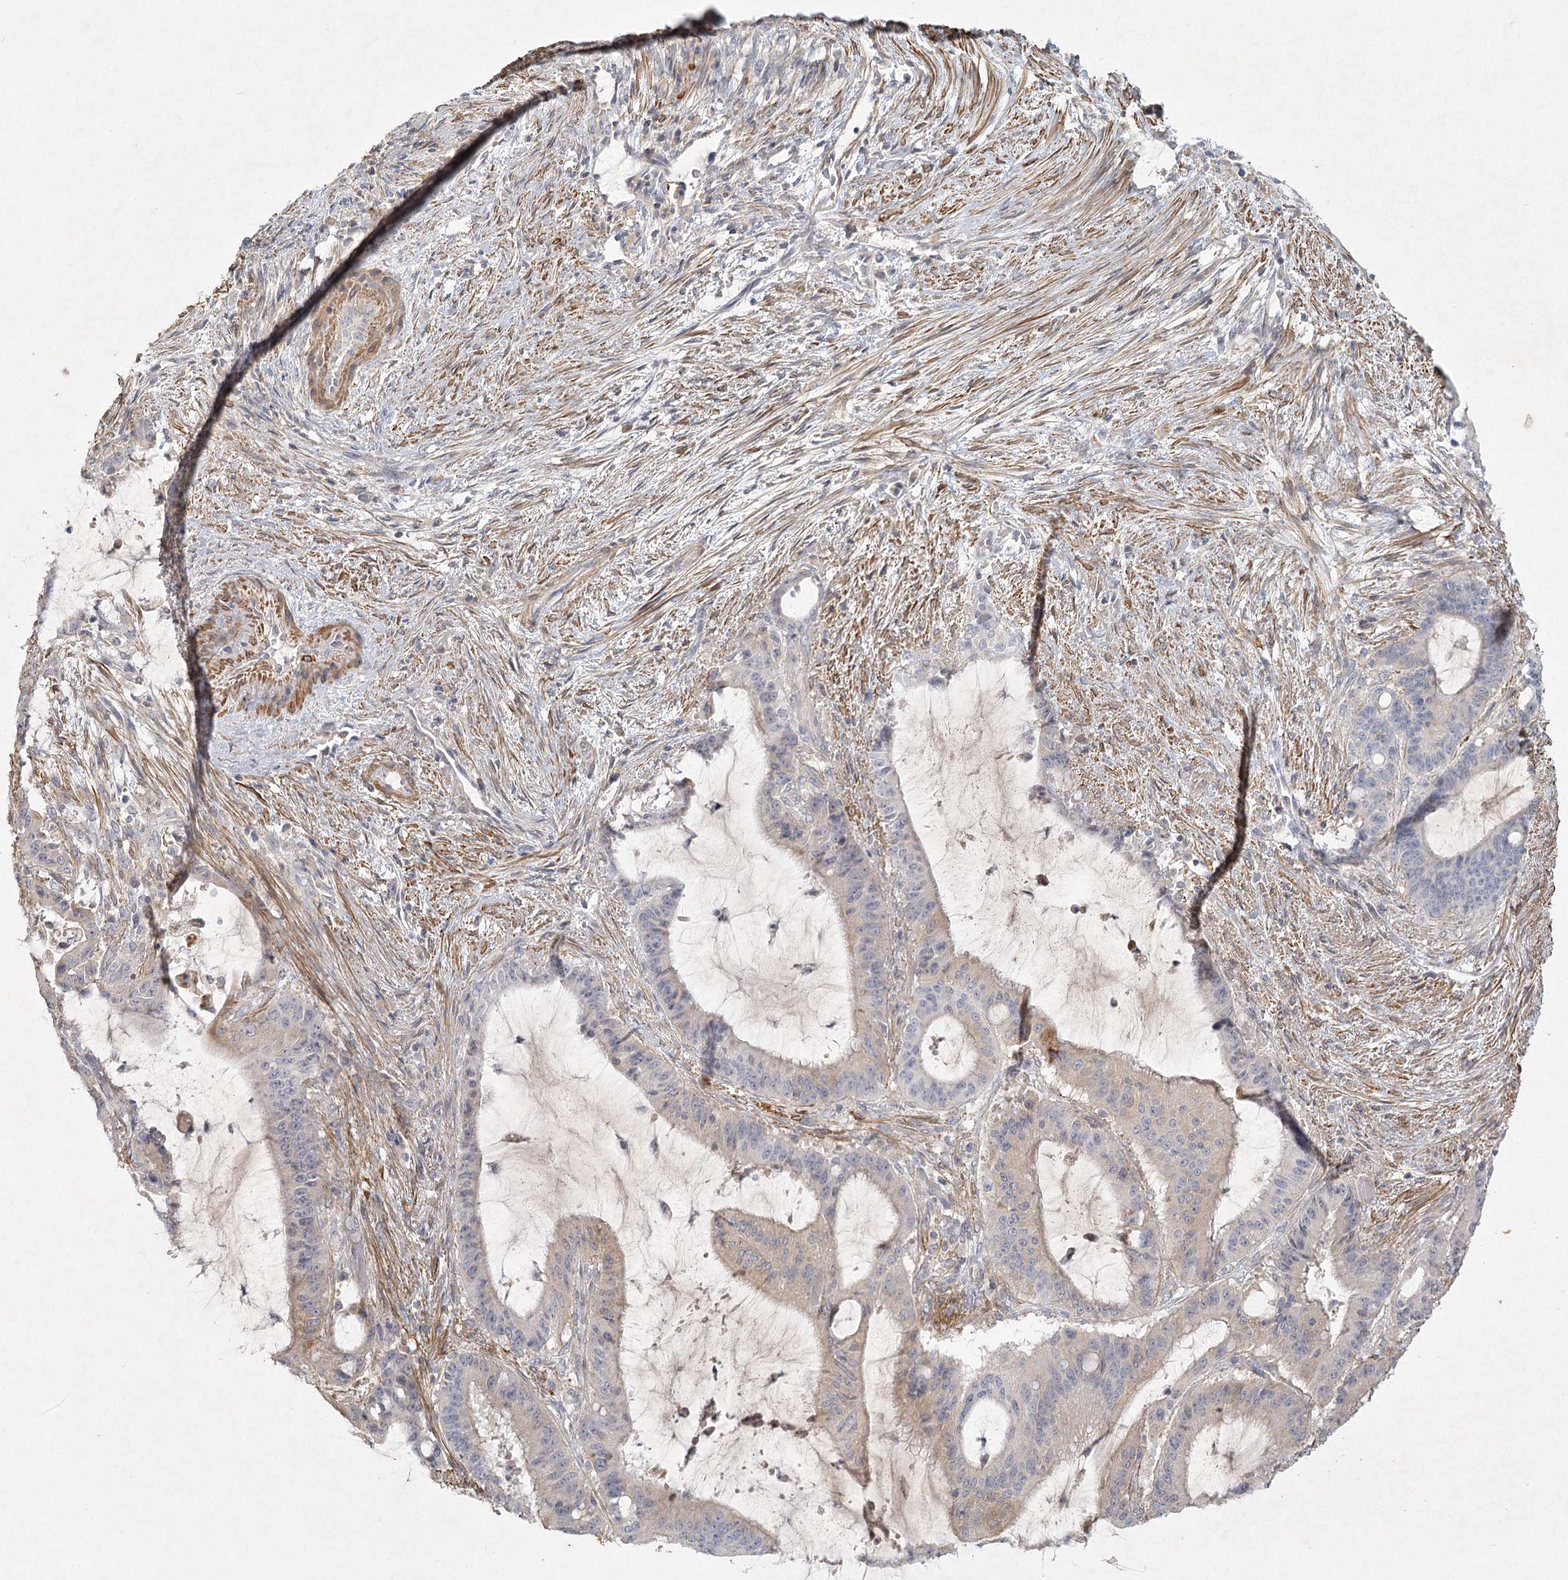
{"staining": {"intensity": "negative", "quantity": "none", "location": "none"}, "tissue": "liver cancer", "cell_type": "Tumor cells", "image_type": "cancer", "snomed": [{"axis": "morphology", "description": "Normal tissue, NOS"}, {"axis": "morphology", "description": "Cholangiocarcinoma"}, {"axis": "topography", "description": "Liver"}, {"axis": "topography", "description": "Peripheral nerve tissue"}], "caption": "Image shows no protein expression in tumor cells of liver cancer tissue. The staining was performed using DAB (3,3'-diaminobenzidine) to visualize the protein expression in brown, while the nuclei were stained in blue with hematoxylin (Magnification: 20x).", "gene": "INPP4B", "patient": {"sex": "female", "age": 73}}